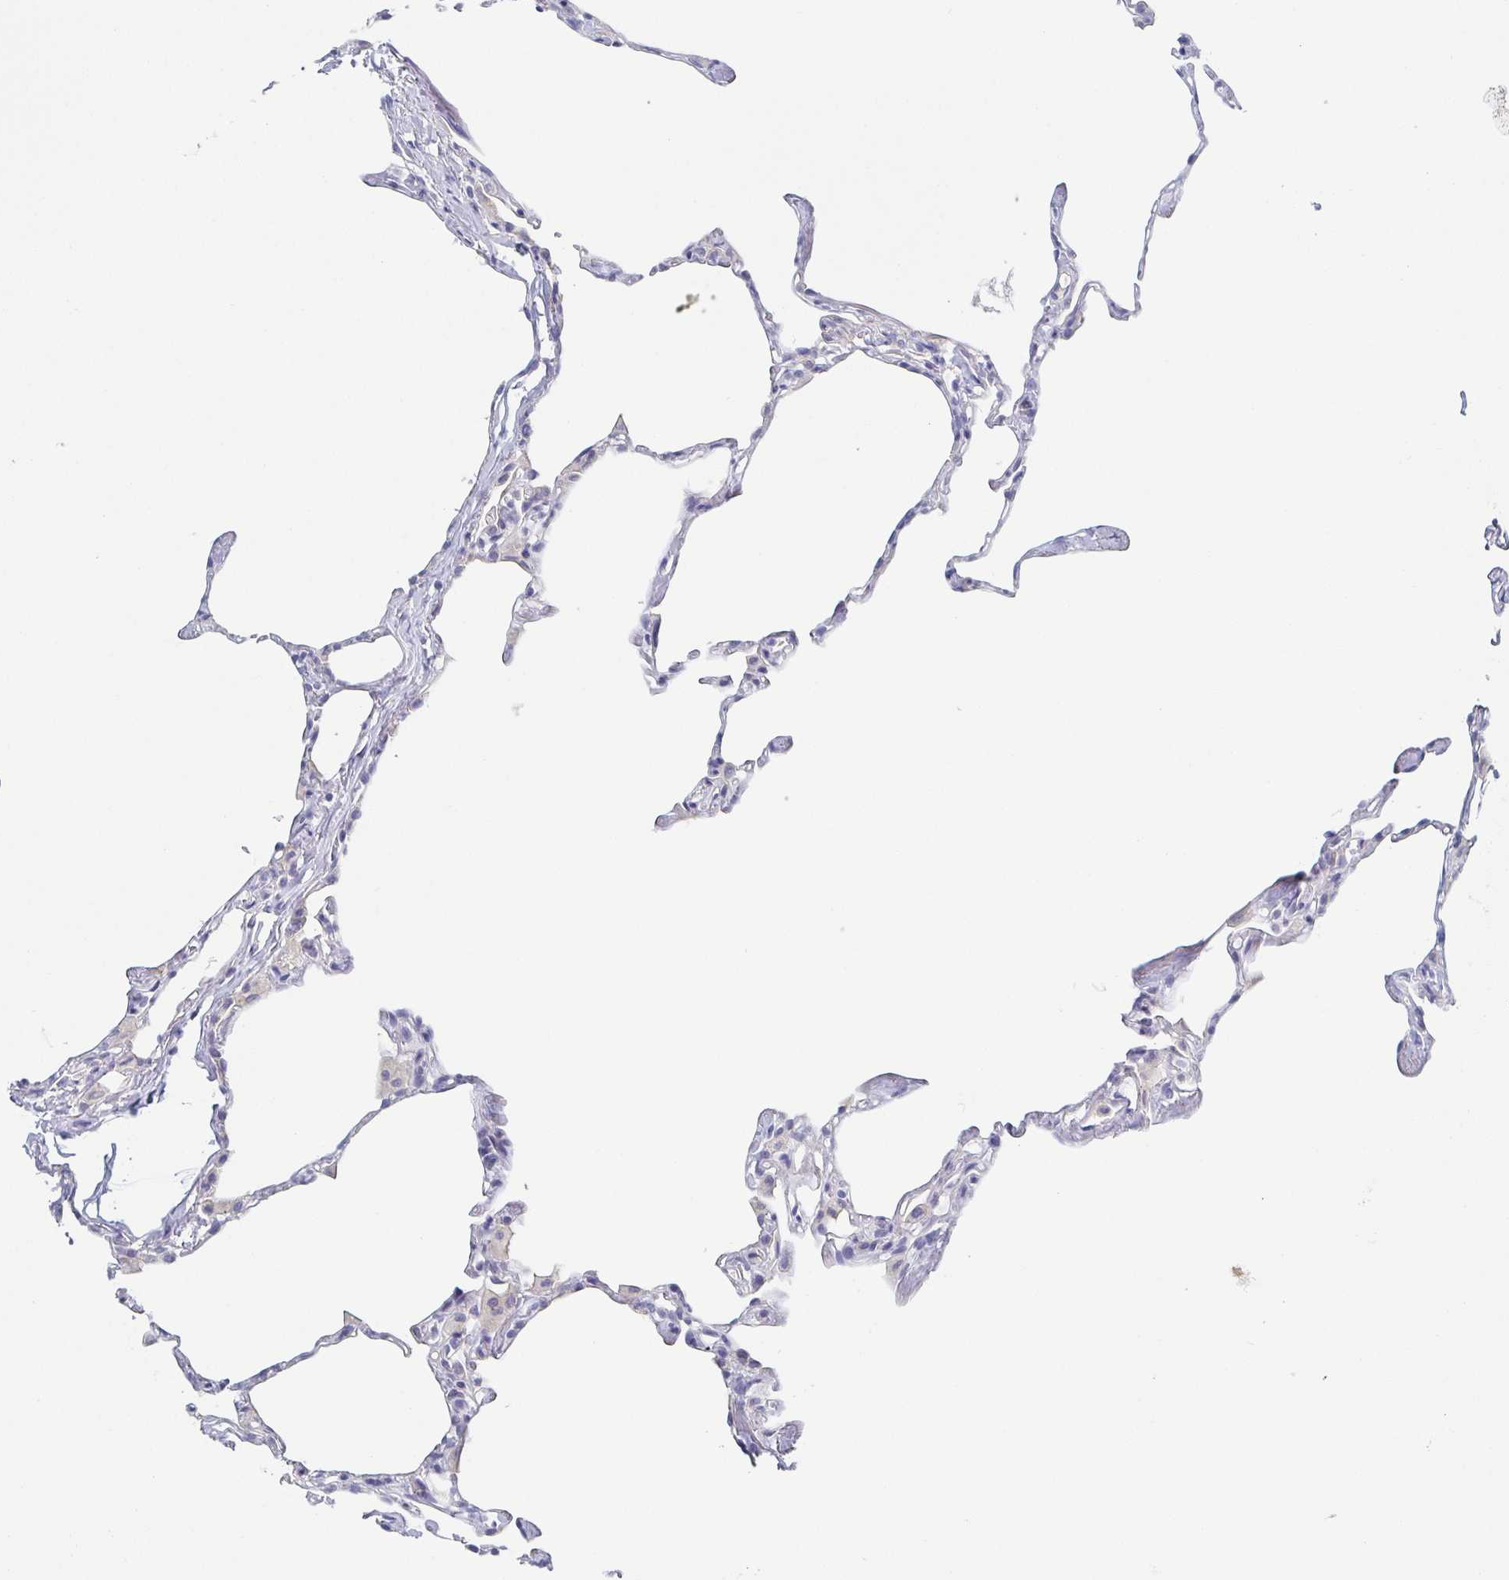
{"staining": {"intensity": "negative", "quantity": "none", "location": "none"}, "tissue": "lung", "cell_type": "Alveolar cells", "image_type": "normal", "snomed": [{"axis": "morphology", "description": "Normal tissue, NOS"}, {"axis": "topography", "description": "Lung"}], "caption": "Immunohistochemistry (IHC) image of normal lung: lung stained with DAB displays no significant protein positivity in alveolar cells.", "gene": "RHOV", "patient": {"sex": "male", "age": 65}}